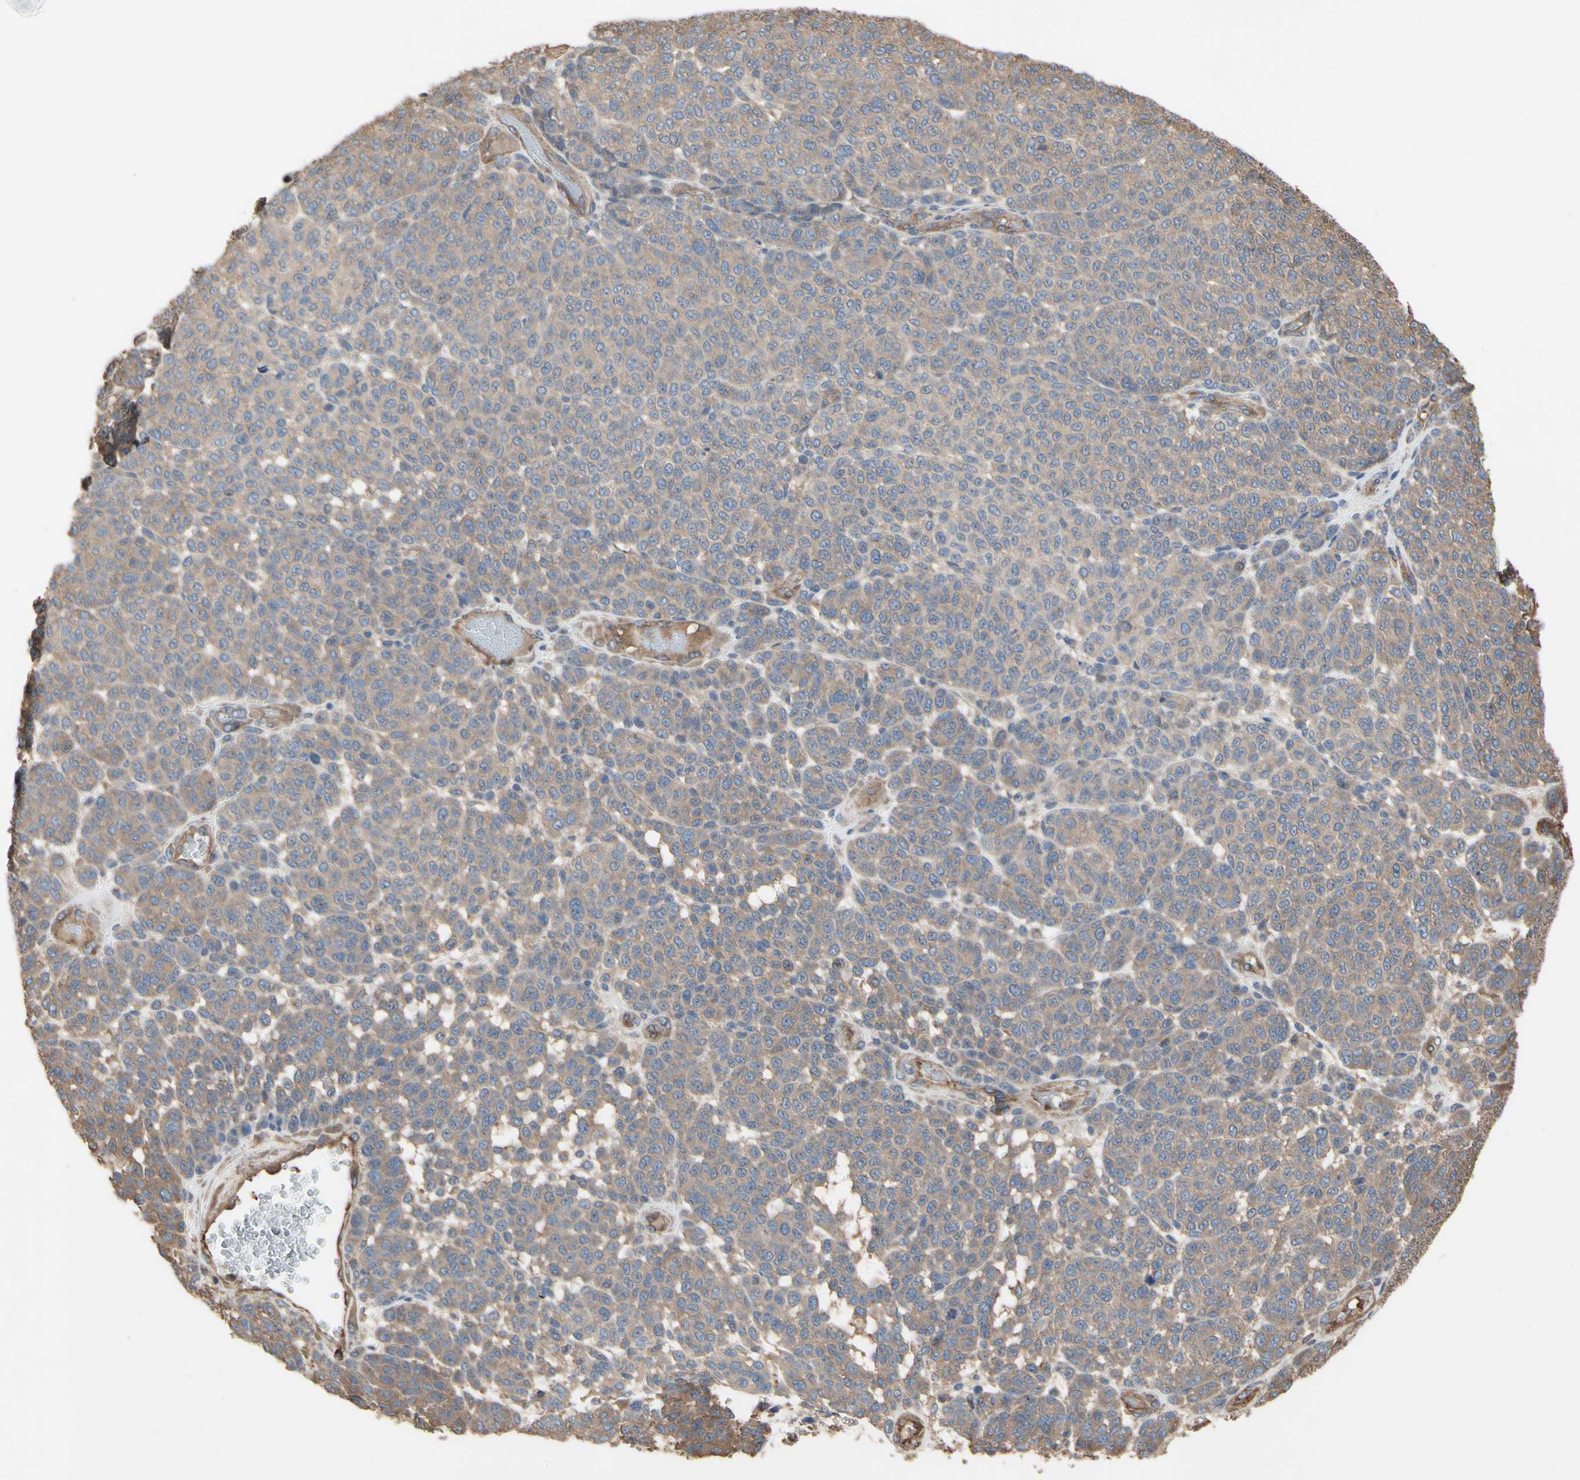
{"staining": {"intensity": "moderate", "quantity": ">75%", "location": "cytoplasmic/membranous"}, "tissue": "melanoma", "cell_type": "Tumor cells", "image_type": "cancer", "snomed": [{"axis": "morphology", "description": "Malignant melanoma, NOS"}, {"axis": "topography", "description": "Skin"}], "caption": "High-magnification brightfield microscopy of melanoma stained with DAB (brown) and counterstained with hematoxylin (blue). tumor cells exhibit moderate cytoplasmic/membranous expression is appreciated in about>75% of cells.", "gene": "PDZK1", "patient": {"sex": "male", "age": 59}}